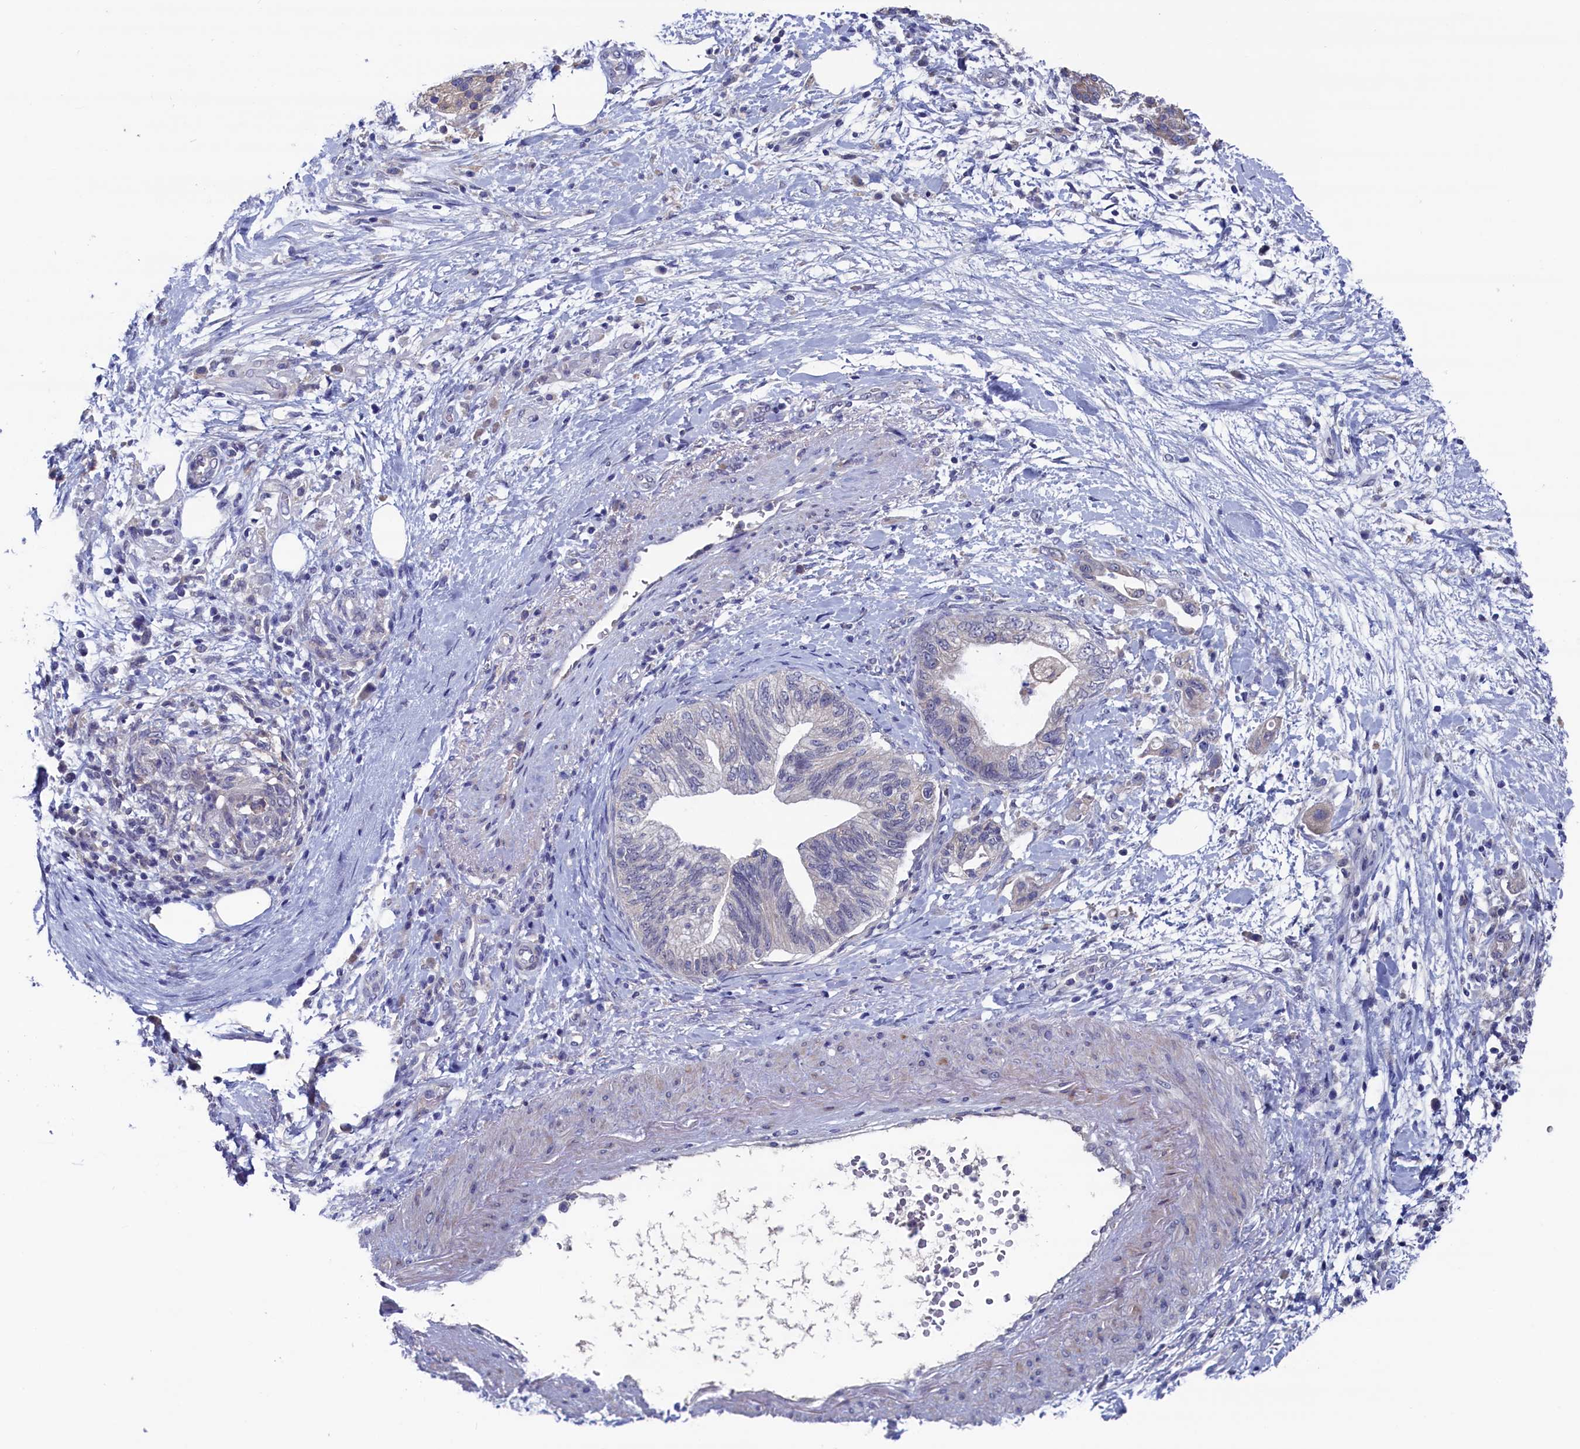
{"staining": {"intensity": "negative", "quantity": "none", "location": "none"}, "tissue": "pancreatic cancer", "cell_type": "Tumor cells", "image_type": "cancer", "snomed": [{"axis": "morphology", "description": "Adenocarcinoma, NOS"}, {"axis": "topography", "description": "Pancreas"}], "caption": "A high-resolution histopathology image shows immunohistochemistry staining of pancreatic adenocarcinoma, which demonstrates no significant staining in tumor cells.", "gene": "SPATA13", "patient": {"sex": "female", "age": 73}}